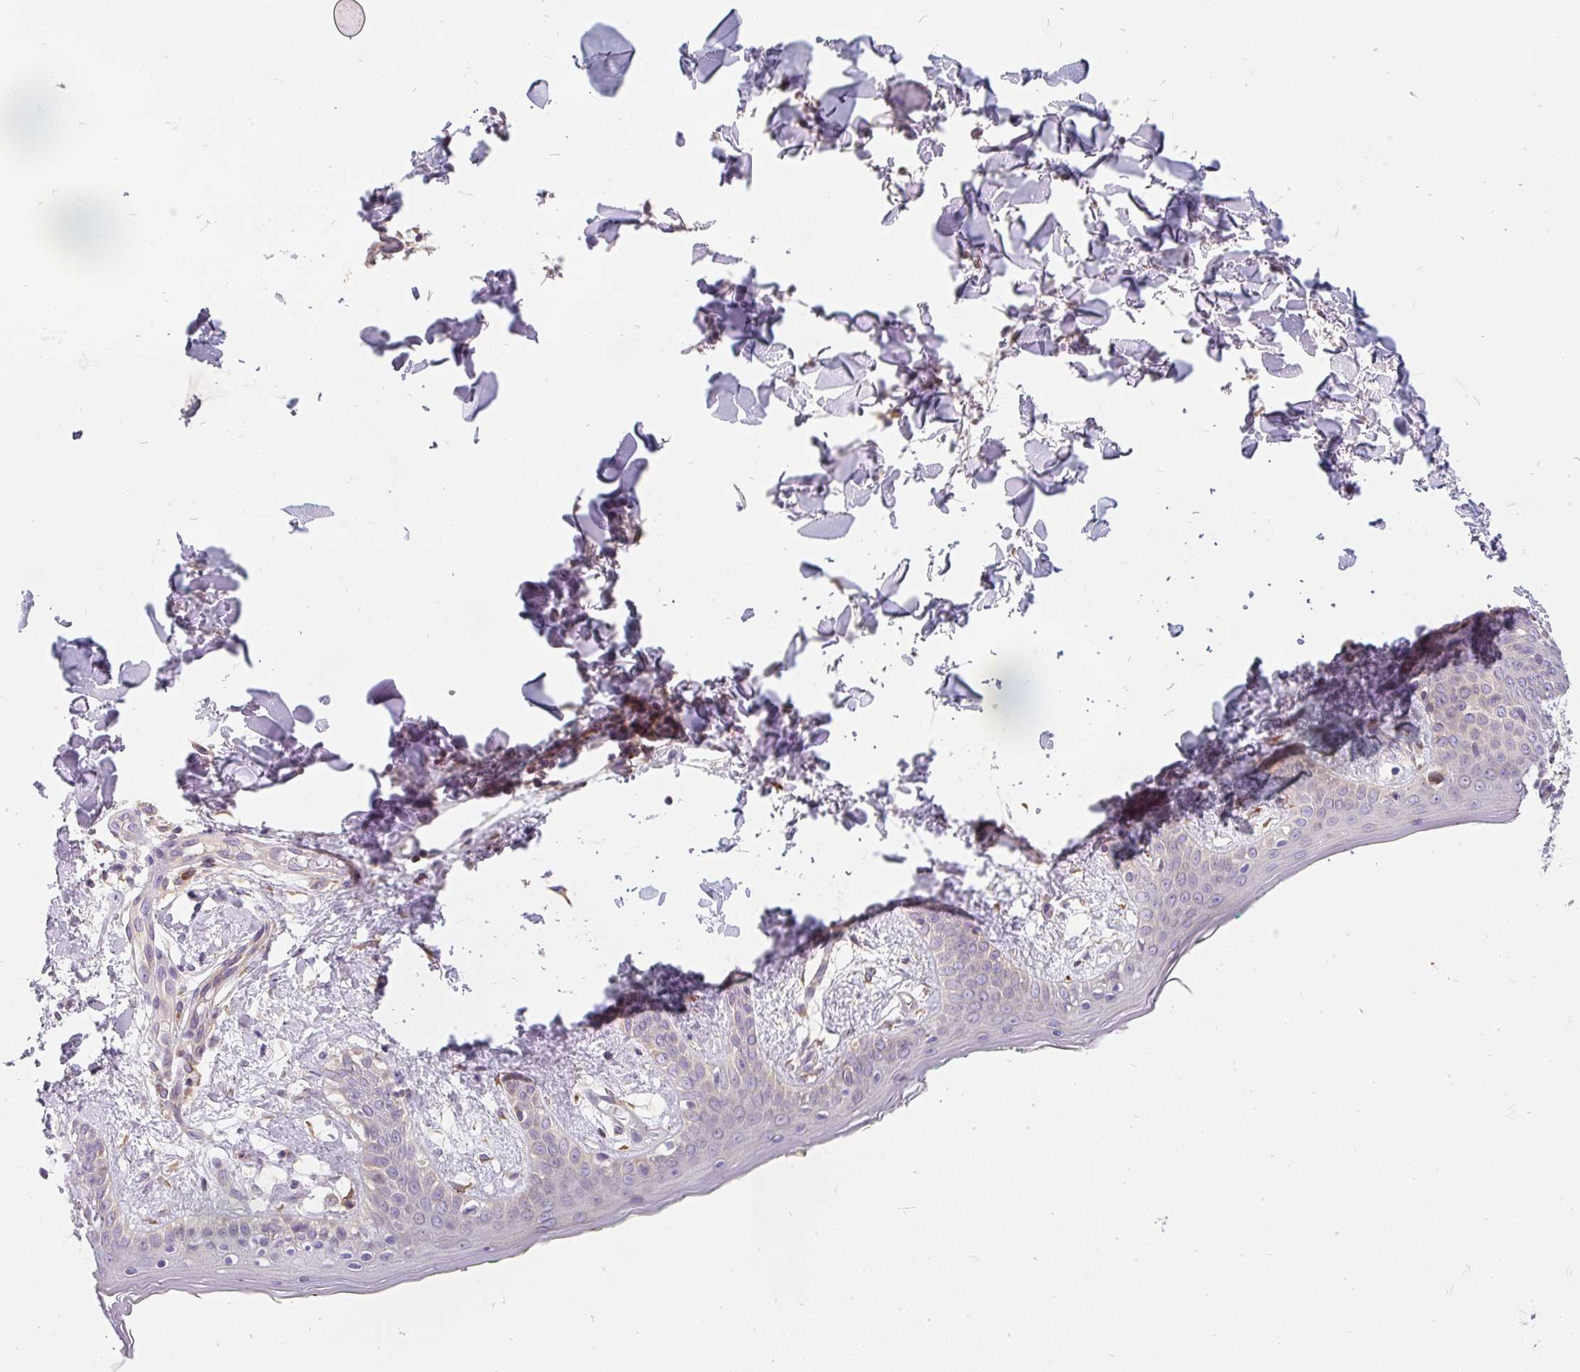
{"staining": {"intensity": "moderate", "quantity": "25%-75%", "location": "cytoplasmic/membranous"}, "tissue": "skin", "cell_type": "Fibroblasts", "image_type": "normal", "snomed": [{"axis": "morphology", "description": "Normal tissue, NOS"}, {"axis": "topography", "description": "Skin"}], "caption": "IHC histopathology image of benign skin: human skin stained using IHC shows medium levels of moderate protein expression localized specifically in the cytoplasmic/membranous of fibroblasts, appearing as a cytoplasmic/membranous brown color.", "gene": "CYP20A1", "patient": {"sex": "female", "age": 34}}